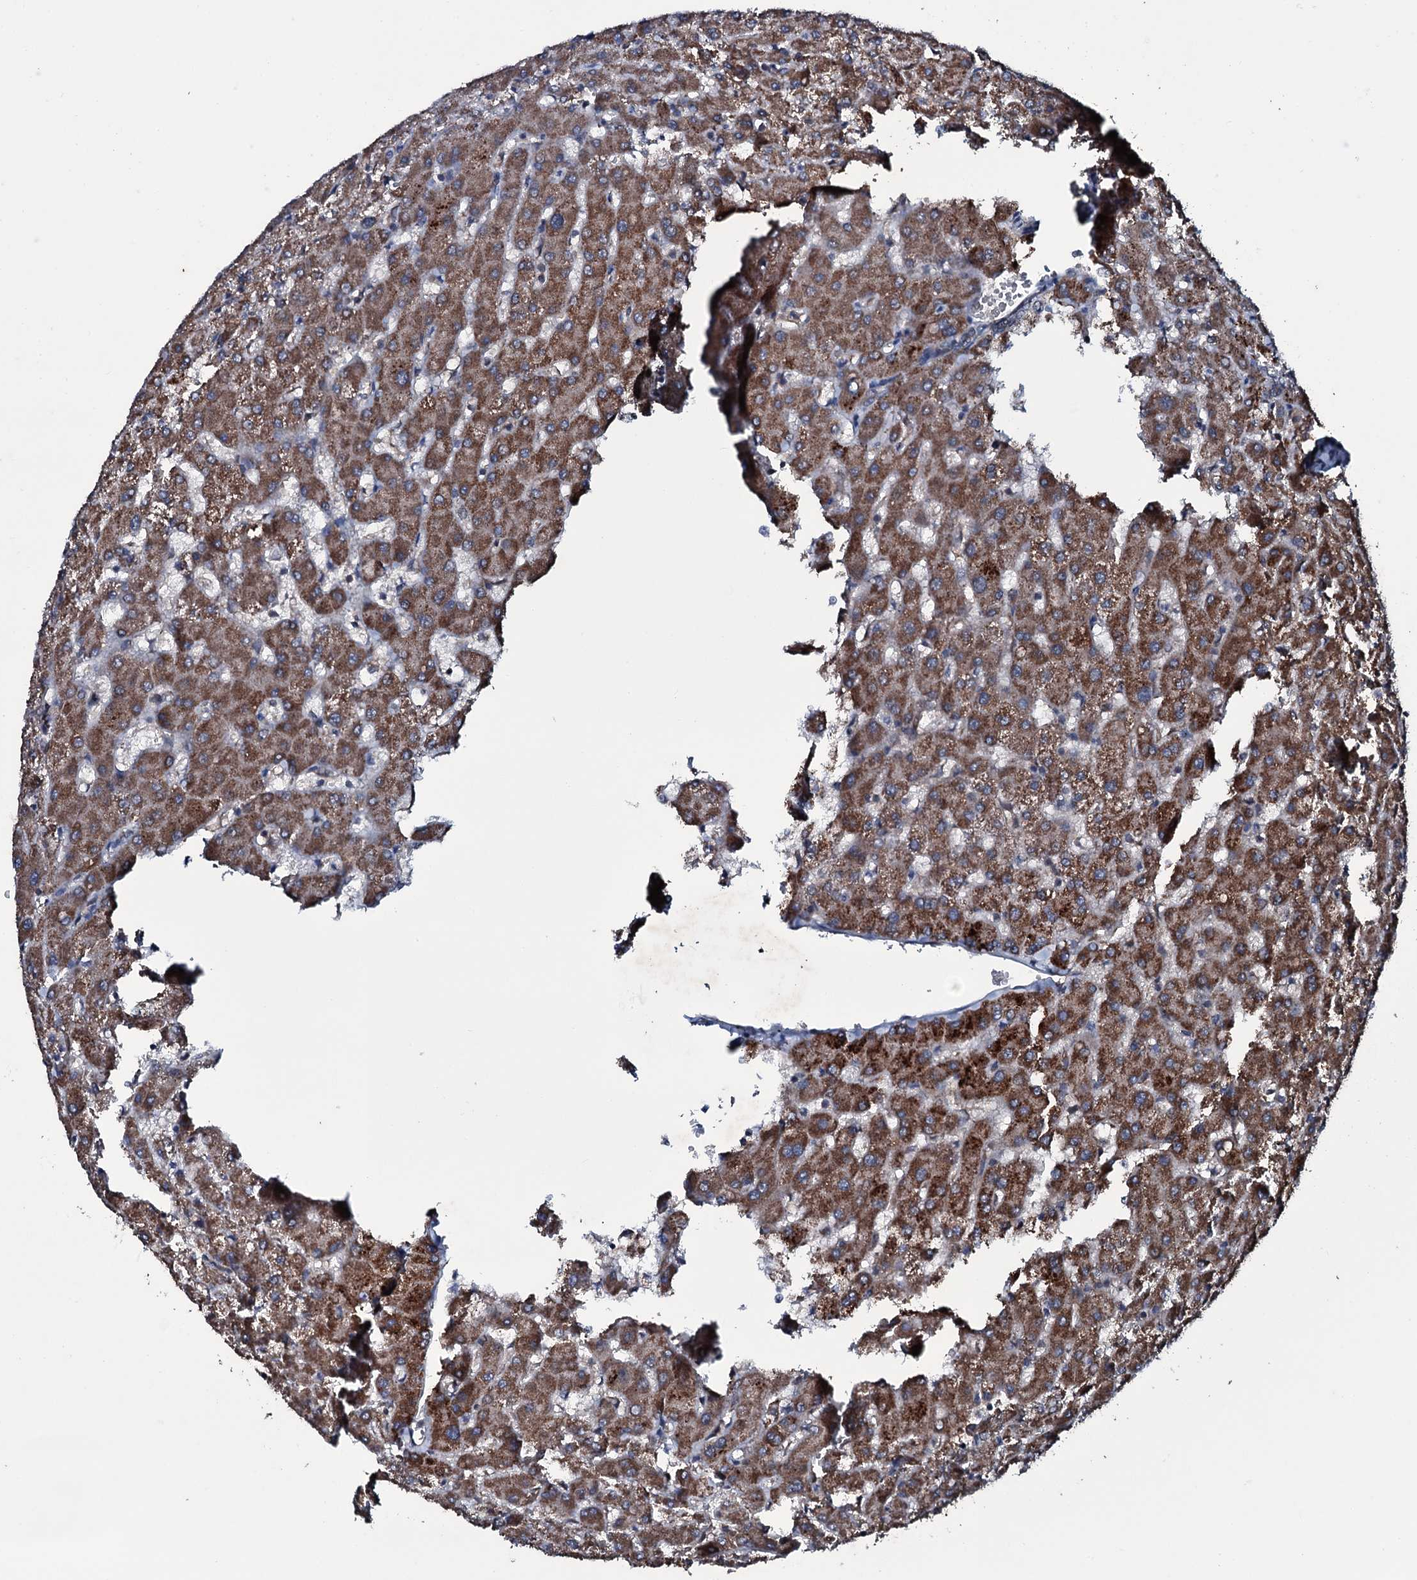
{"staining": {"intensity": "weak", "quantity": ">75%", "location": "cytoplasmic/membranous"}, "tissue": "liver", "cell_type": "Cholangiocytes", "image_type": "normal", "snomed": [{"axis": "morphology", "description": "Normal tissue, NOS"}, {"axis": "topography", "description": "Liver"}], "caption": "Weak cytoplasmic/membranous protein staining is identified in about >75% of cholangiocytes in liver. Nuclei are stained in blue.", "gene": "MRPS31", "patient": {"sex": "female", "age": 63}}